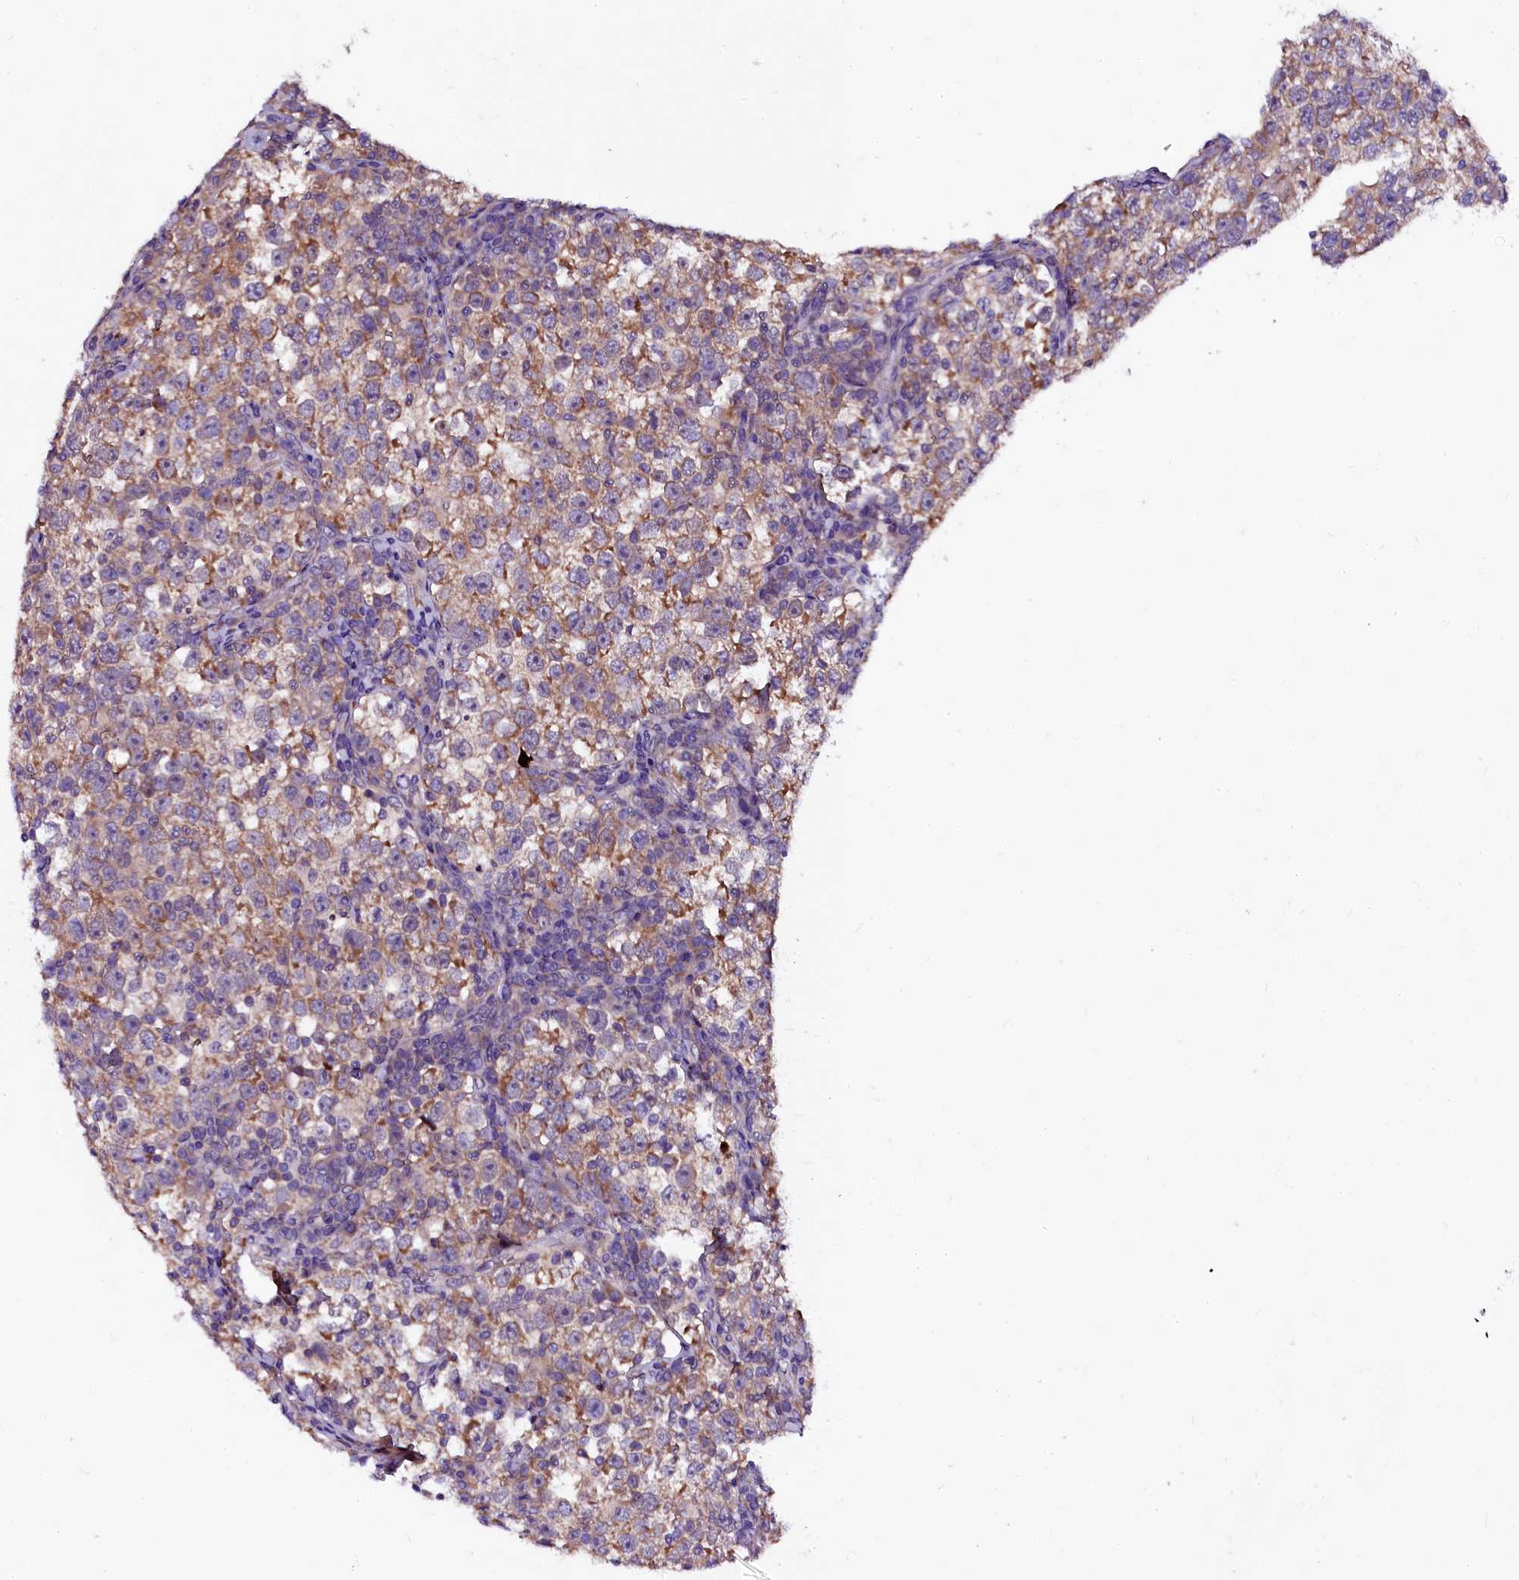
{"staining": {"intensity": "moderate", "quantity": "25%-75%", "location": "cytoplasmic/membranous"}, "tissue": "testis cancer", "cell_type": "Tumor cells", "image_type": "cancer", "snomed": [{"axis": "morphology", "description": "Normal tissue, NOS"}, {"axis": "morphology", "description": "Seminoma, NOS"}, {"axis": "topography", "description": "Testis"}], "caption": "Testis cancer was stained to show a protein in brown. There is medium levels of moderate cytoplasmic/membranous expression in about 25%-75% of tumor cells. (Stains: DAB (3,3'-diaminobenzidine) in brown, nuclei in blue, Microscopy: brightfield microscopy at high magnification).", "gene": "N4BP1", "patient": {"sex": "male", "age": 43}}